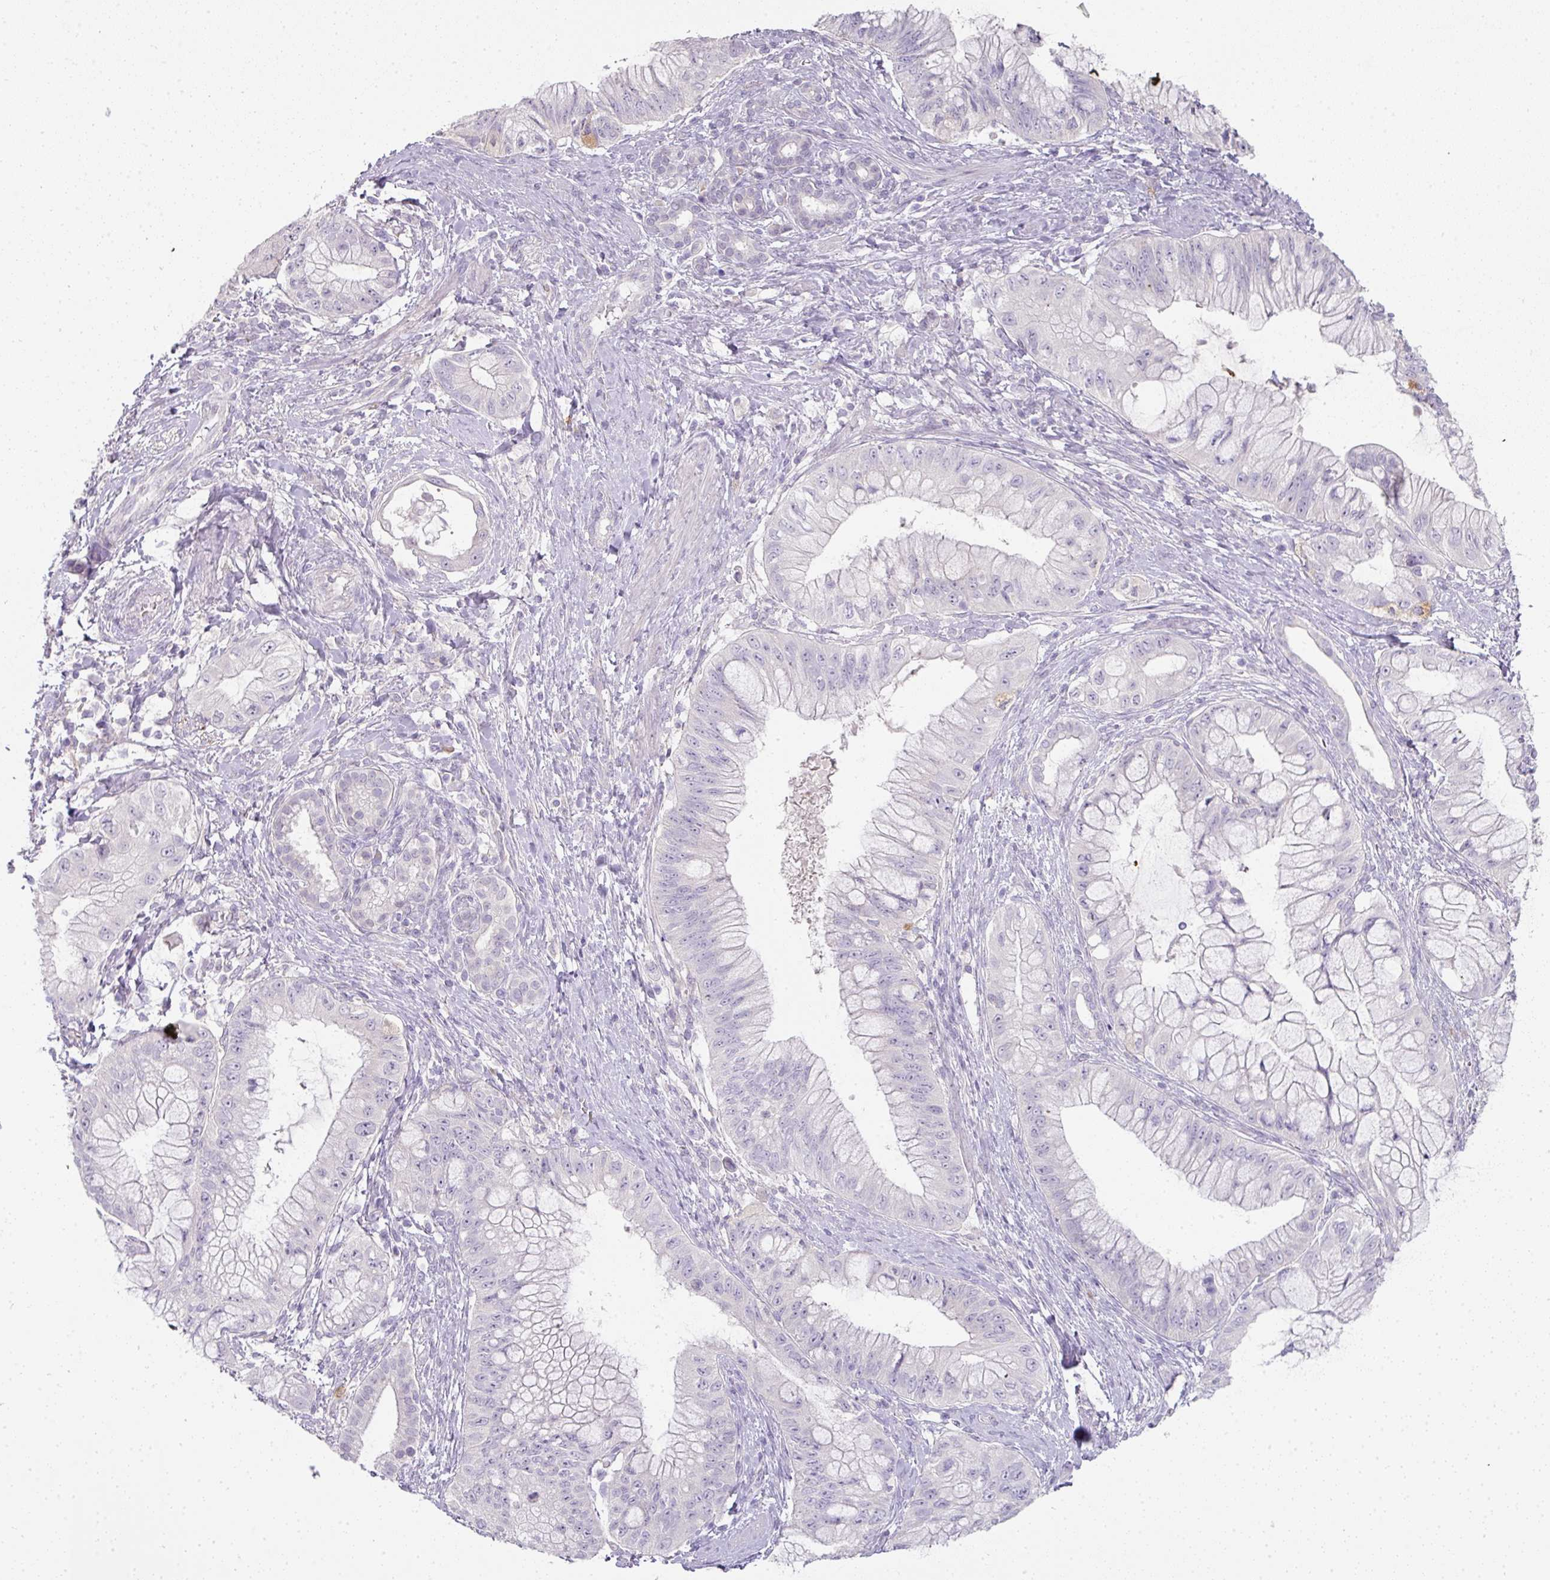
{"staining": {"intensity": "negative", "quantity": "none", "location": "none"}, "tissue": "pancreatic cancer", "cell_type": "Tumor cells", "image_type": "cancer", "snomed": [{"axis": "morphology", "description": "Adenocarcinoma, NOS"}, {"axis": "topography", "description": "Pancreas"}], "caption": "Tumor cells show no significant protein expression in pancreatic cancer (adenocarcinoma).", "gene": "HHEX", "patient": {"sex": "male", "age": 48}}